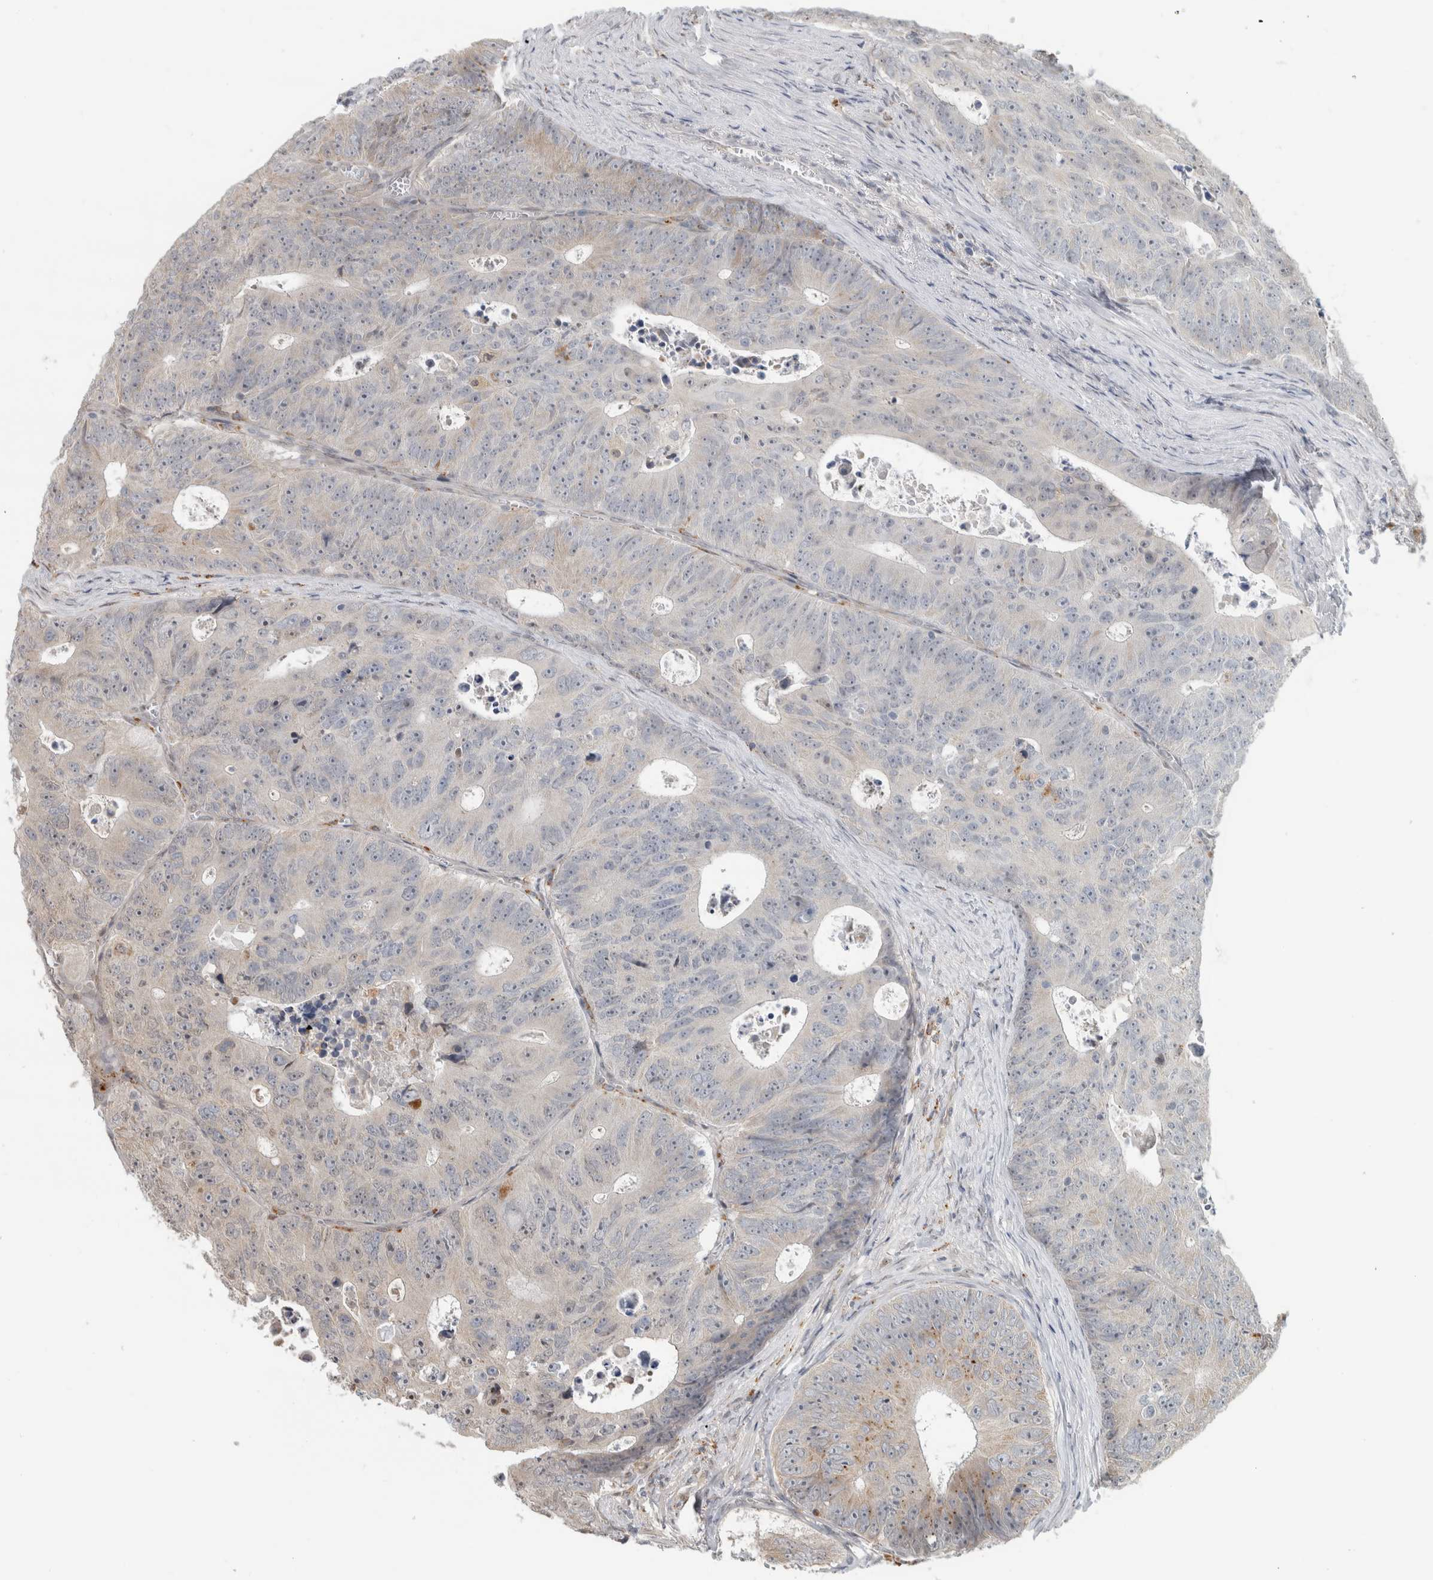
{"staining": {"intensity": "weak", "quantity": "<25%", "location": "cytoplasmic/membranous"}, "tissue": "colorectal cancer", "cell_type": "Tumor cells", "image_type": "cancer", "snomed": [{"axis": "morphology", "description": "Adenocarcinoma, NOS"}, {"axis": "topography", "description": "Colon"}], "caption": "High magnification brightfield microscopy of adenocarcinoma (colorectal) stained with DAB (3,3'-diaminobenzidine) (brown) and counterstained with hematoxylin (blue): tumor cells show no significant positivity.", "gene": "NAB2", "patient": {"sex": "male", "age": 87}}